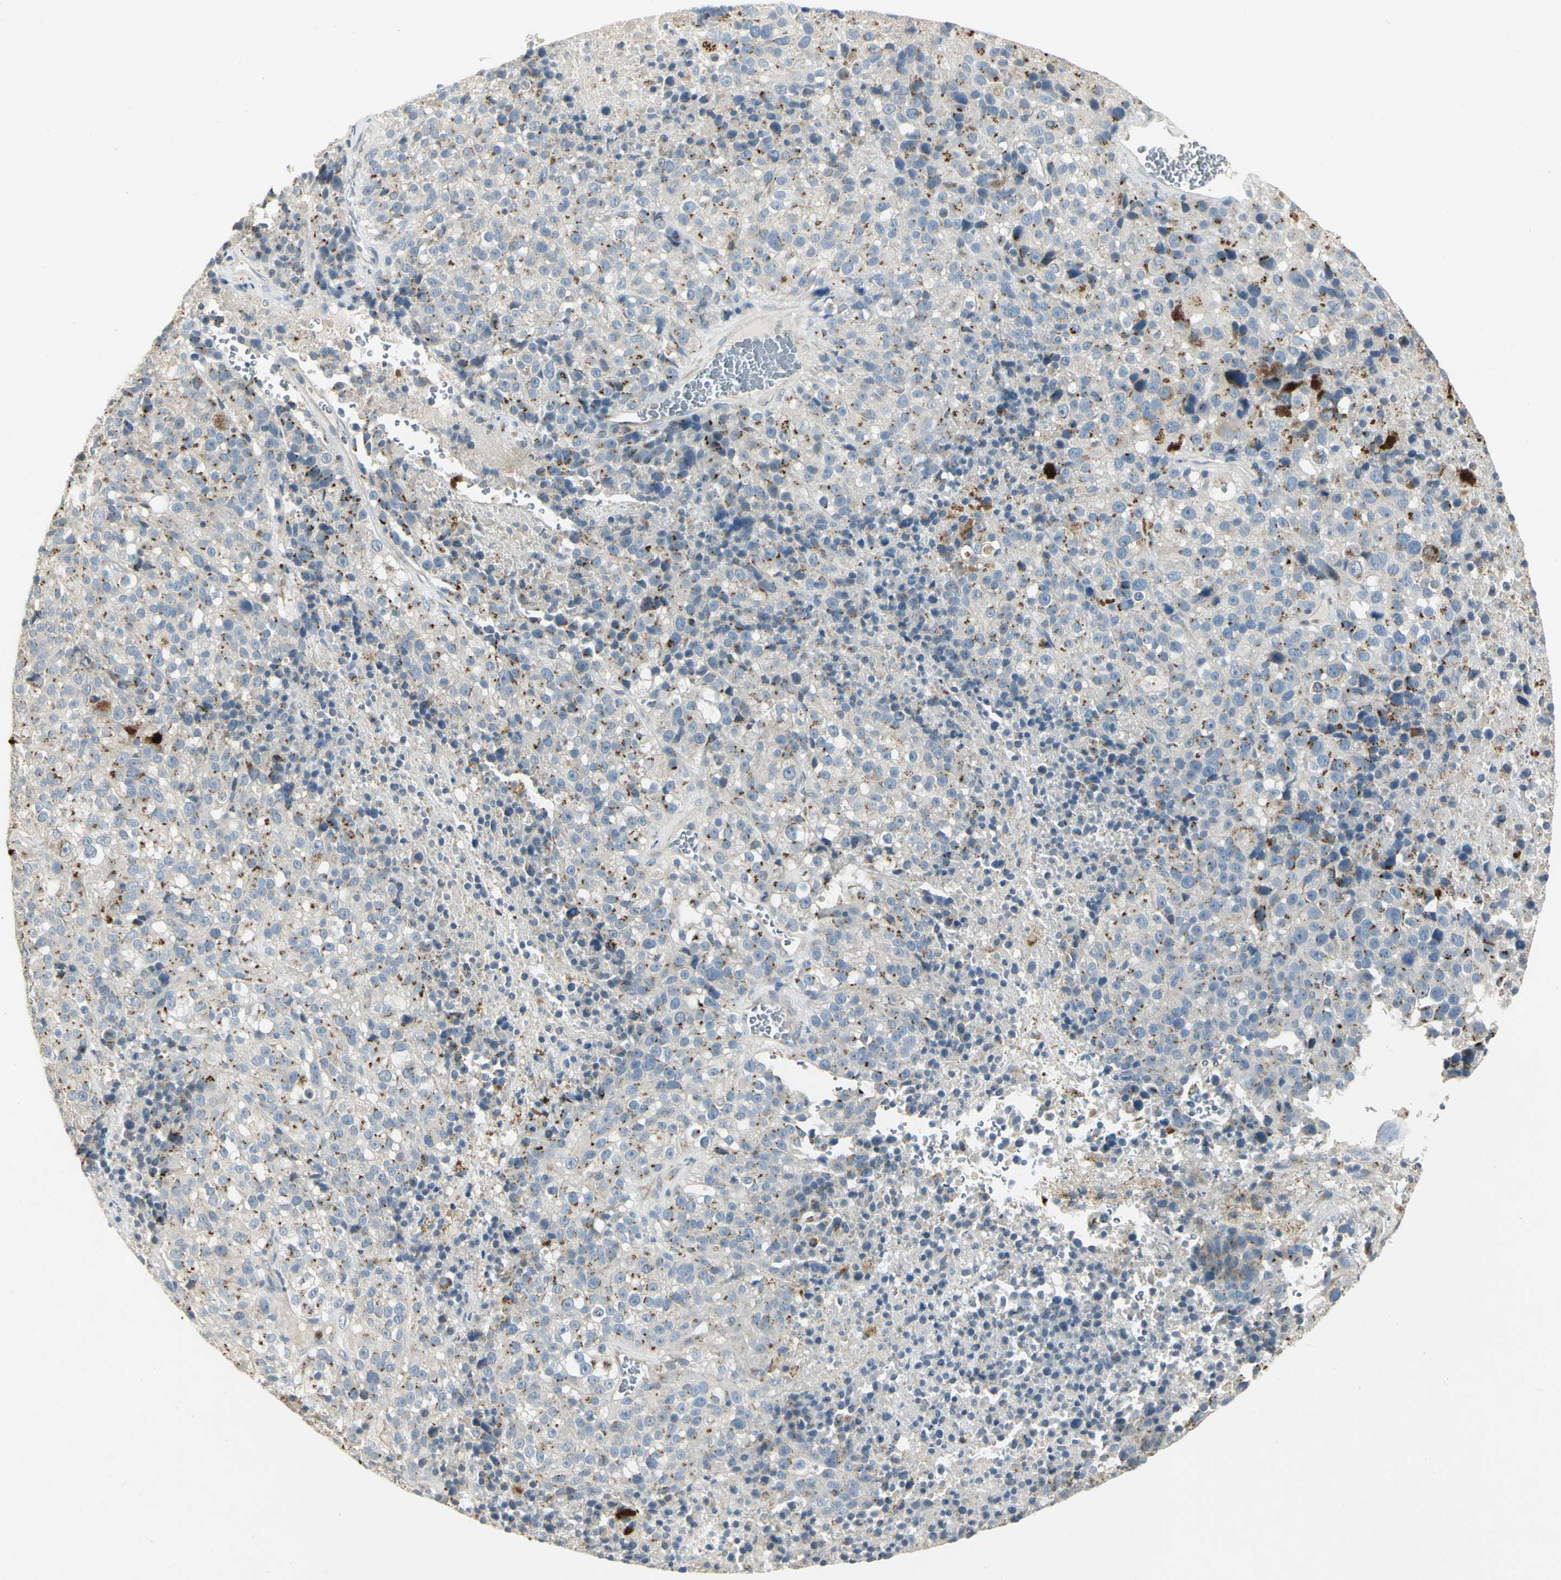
{"staining": {"intensity": "strong", "quantity": "25%-75%", "location": "cytoplasmic/membranous"}, "tissue": "melanoma", "cell_type": "Tumor cells", "image_type": "cancer", "snomed": [{"axis": "morphology", "description": "Malignant melanoma, Metastatic site"}, {"axis": "topography", "description": "Cerebral cortex"}], "caption": "Melanoma was stained to show a protein in brown. There is high levels of strong cytoplasmic/membranous expression in about 25%-75% of tumor cells.", "gene": "TM9SF2", "patient": {"sex": "female", "age": 52}}